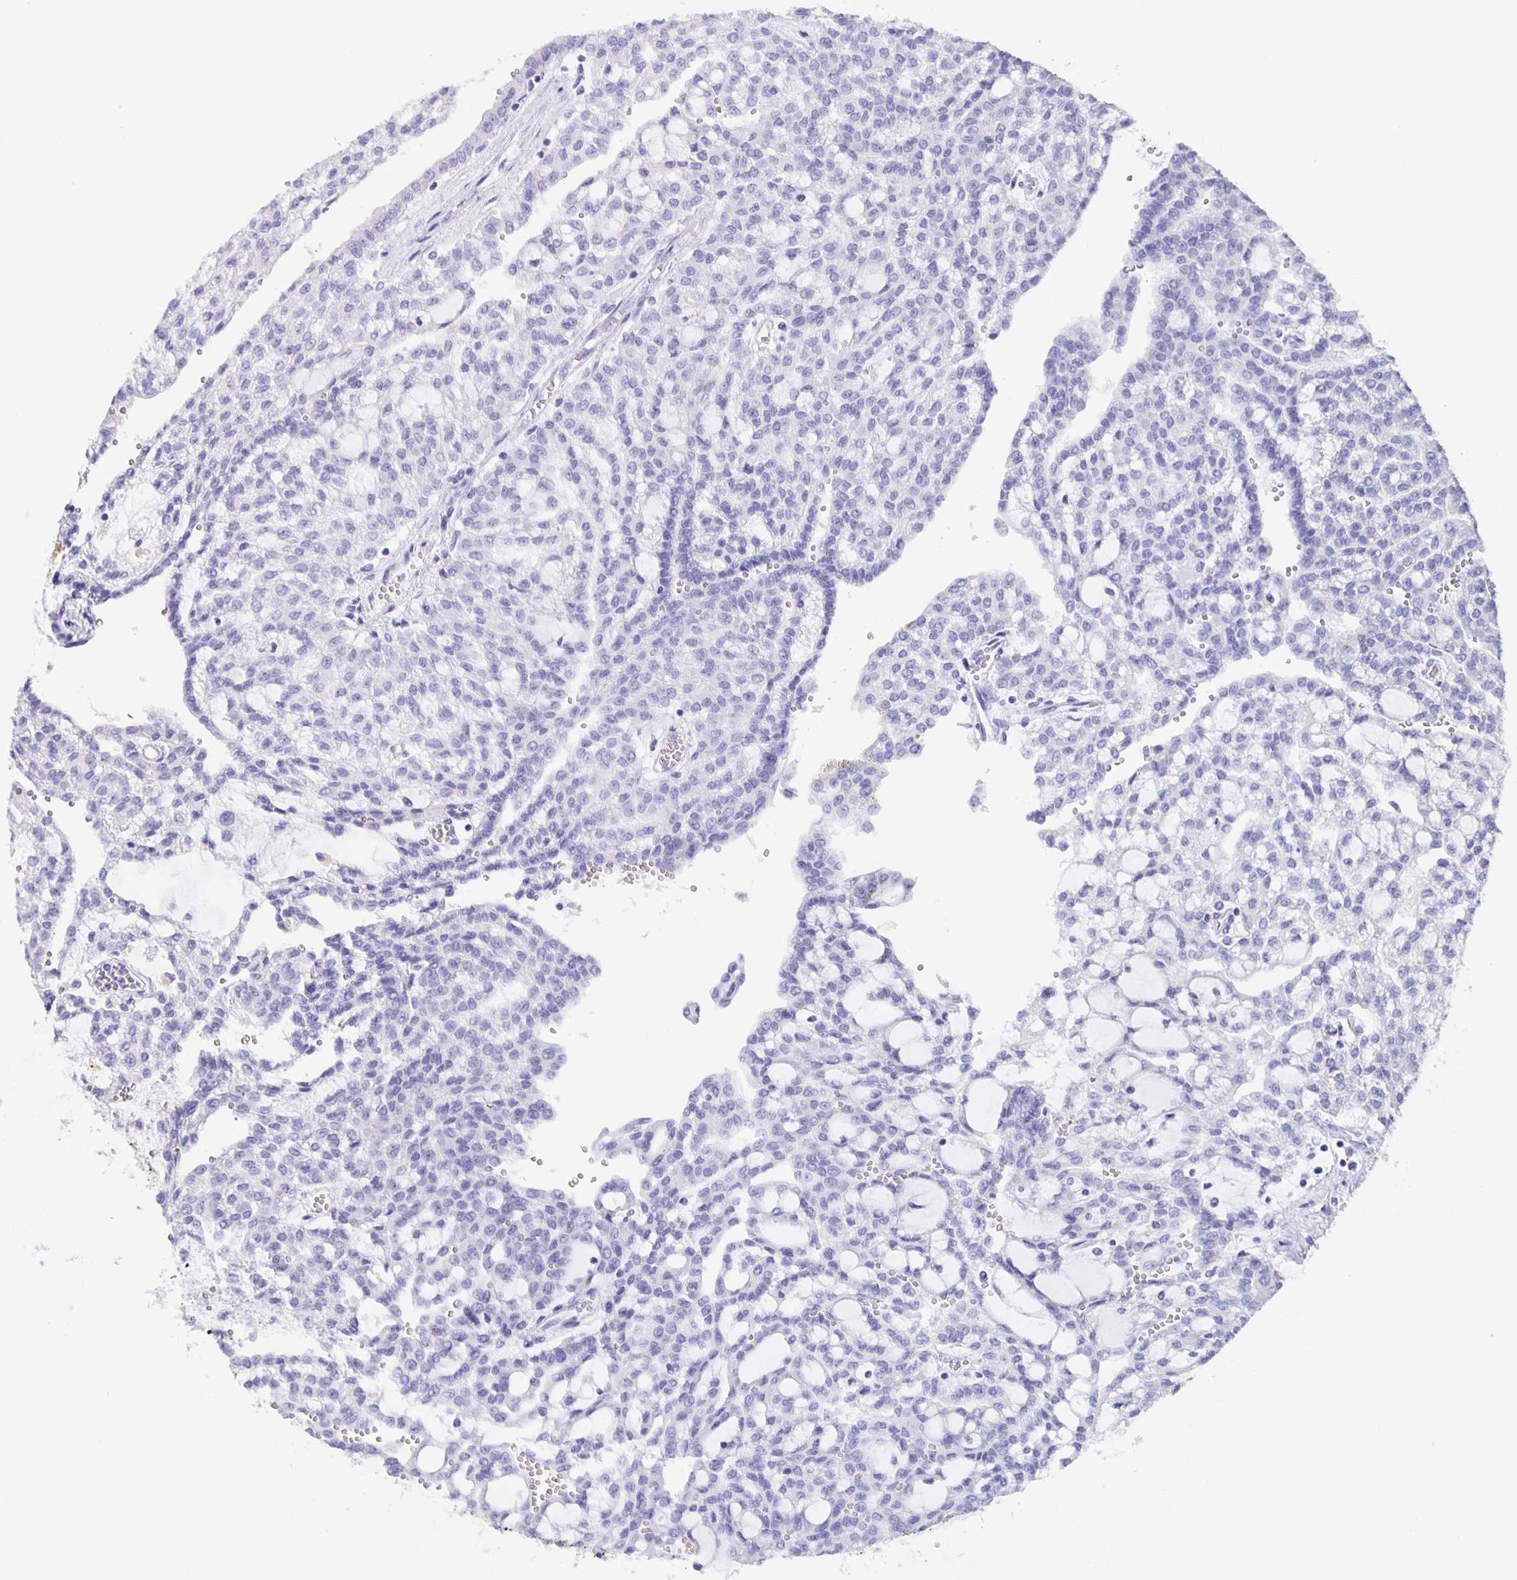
{"staining": {"intensity": "negative", "quantity": "none", "location": "none"}, "tissue": "renal cancer", "cell_type": "Tumor cells", "image_type": "cancer", "snomed": [{"axis": "morphology", "description": "Adenocarcinoma, NOS"}, {"axis": "topography", "description": "Kidney"}], "caption": "Tumor cells show no significant protein positivity in renal cancer. (Brightfield microscopy of DAB immunohistochemistry (IHC) at high magnification).", "gene": "GUCA2A", "patient": {"sex": "male", "age": 63}}